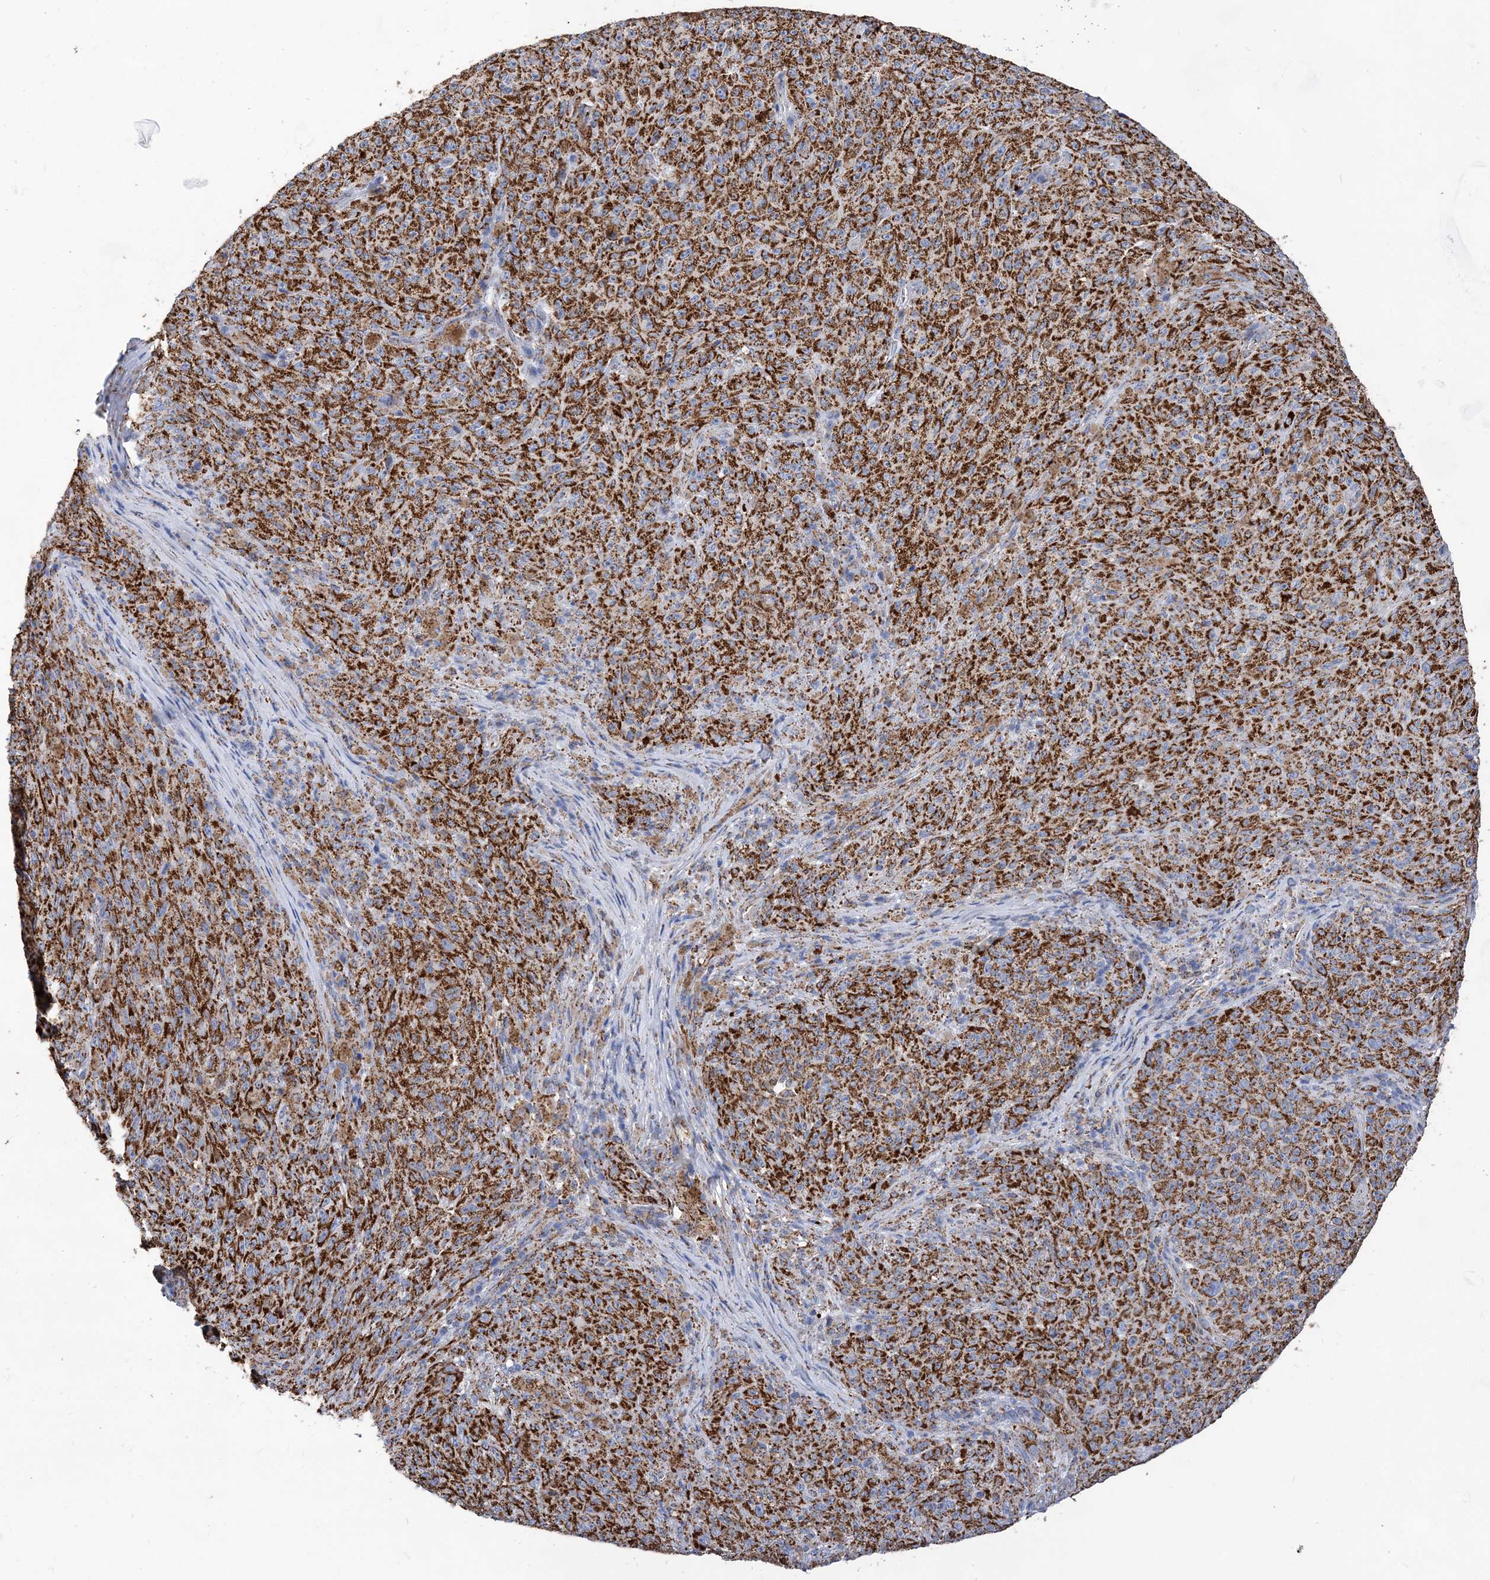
{"staining": {"intensity": "strong", "quantity": ">75%", "location": "cytoplasmic/membranous"}, "tissue": "melanoma", "cell_type": "Tumor cells", "image_type": "cancer", "snomed": [{"axis": "morphology", "description": "Malignant melanoma, NOS"}, {"axis": "topography", "description": "Skin"}], "caption": "This is a histology image of immunohistochemistry (IHC) staining of malignant melanoma, which shows strong positivity in the cytoplasmic/membranous of tumor cells.", "gene": "ACOT9", "patient": {"sex": "female", "age": 82}}